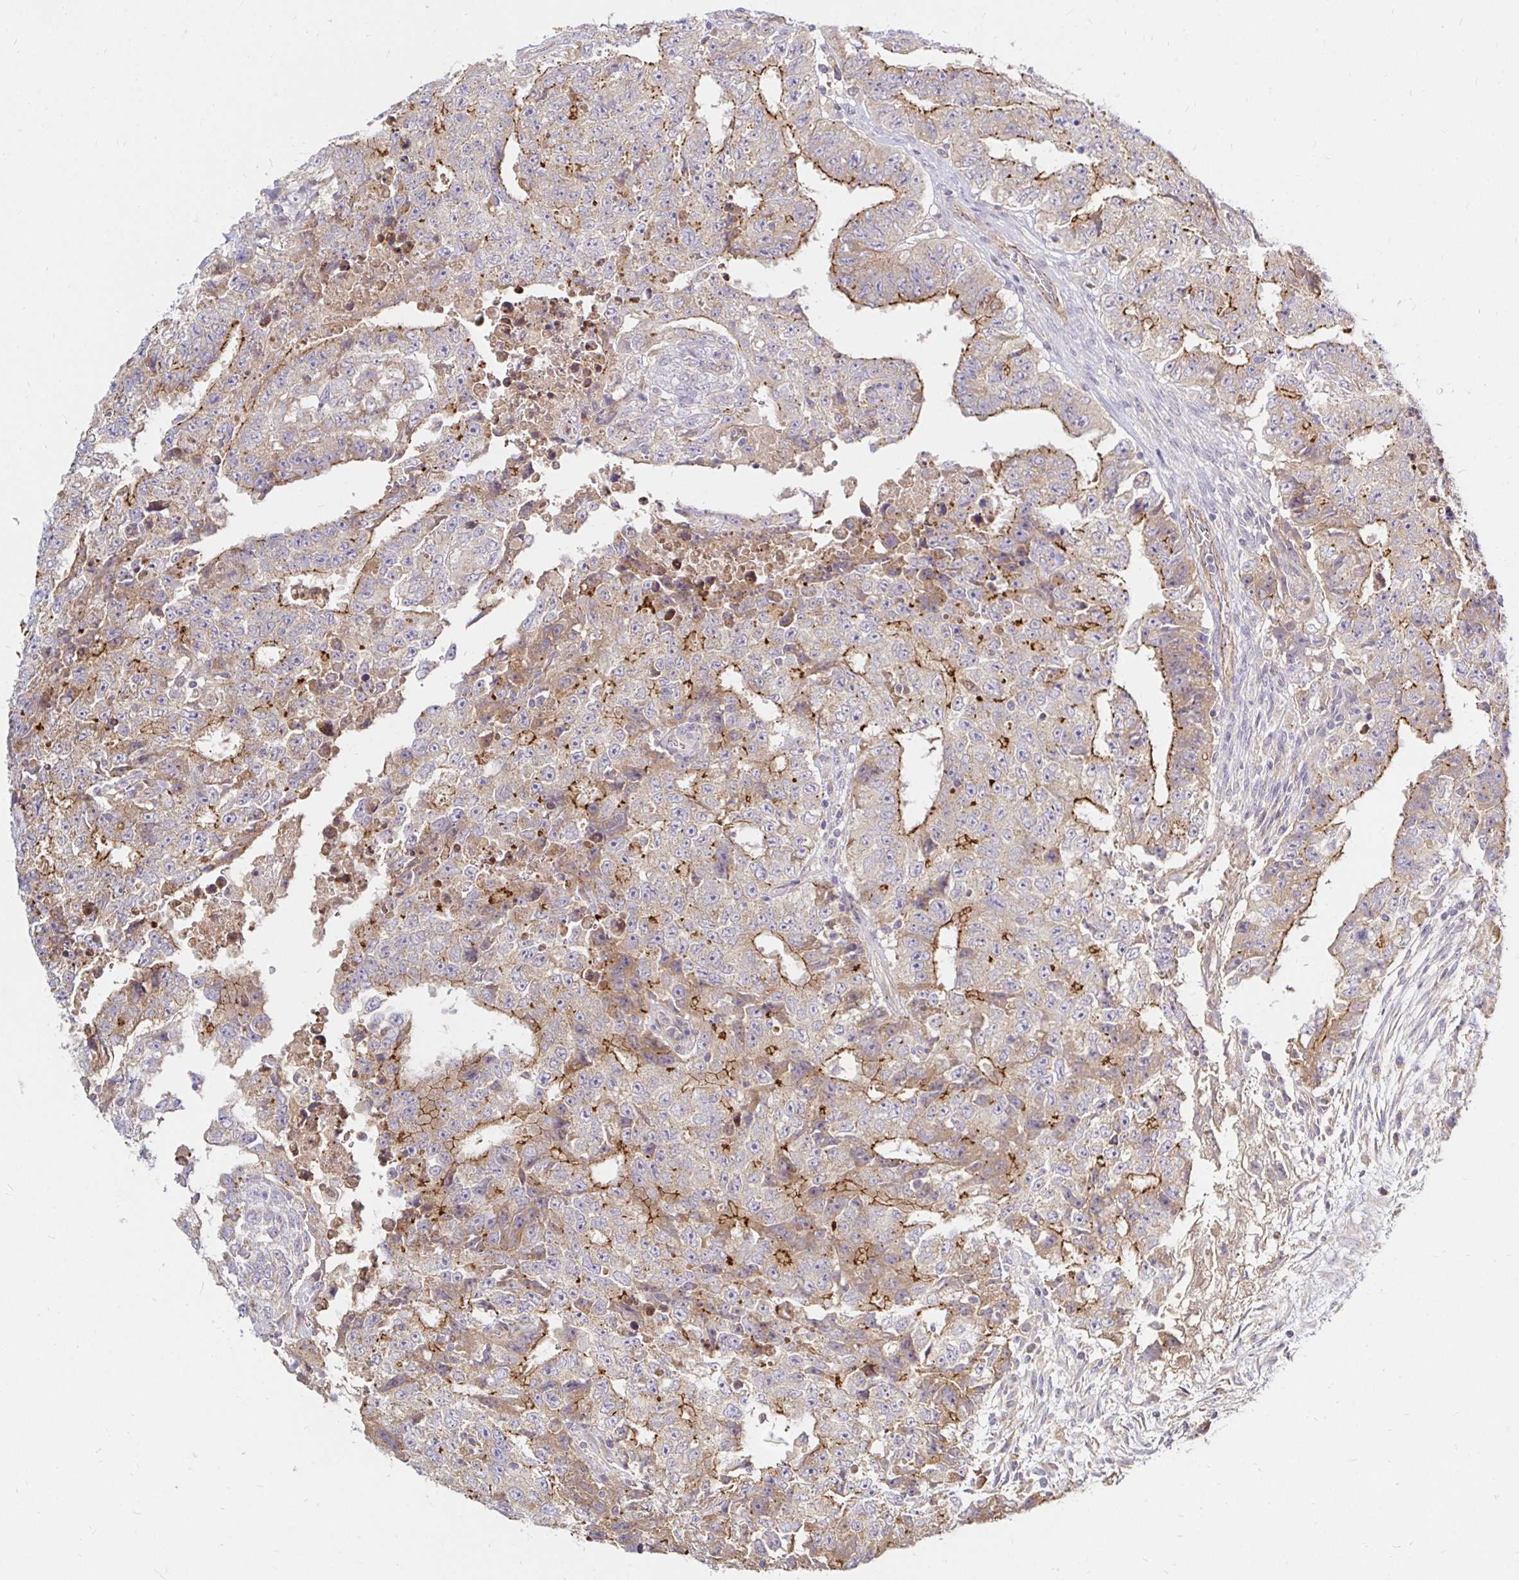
{"staining": {"intensity": "moderate", "quantity": "25%-75%", "location": "cytoplasmic/membranous"}, "tissue": "testis cancer", "cell_type": "Tumor cells", "image_type": "cancer", "snomed": [{"axis": "morphology", "description": "Carcinoma, Embryonal, NOS"}, {"axis": "topography", "description": "Testis"}], "caption": "Human embryonal carcinoma (testis) stained with a brown dye demonstrates moderate cytoplasmic/membranous positive positivity in approximately 25%-75% of tumor cells.", "gene": "ARHGEF37", "patient": {"sex": "male", "age": 24}}